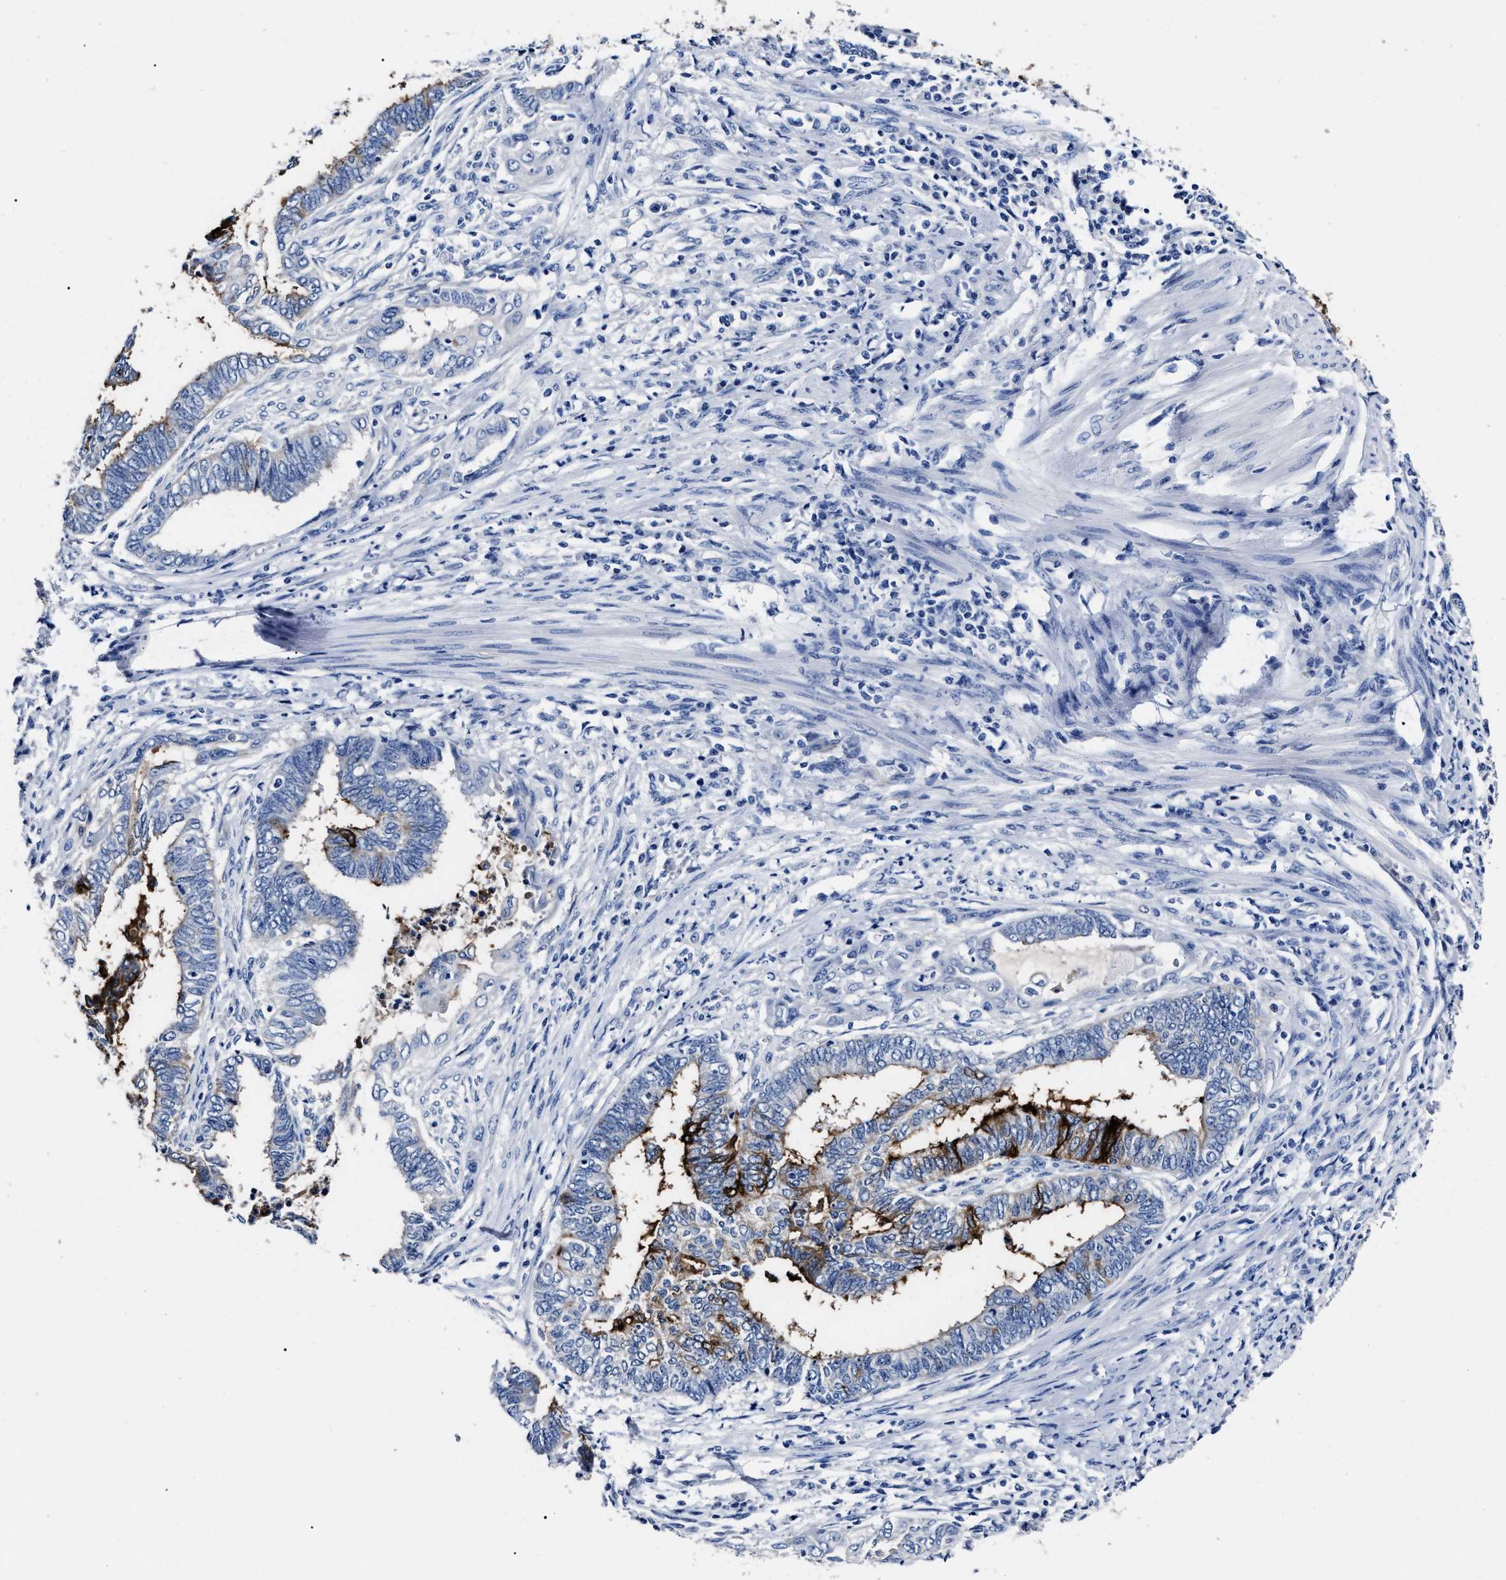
{"staining": {"intensity": "strong", "quantity": "<25%", "location": "cytoplasmic/membranous"}, "tissue": "endometrial cancer", "cell_type": "Tumor cells", "image_type": "cancer", "snomed": [{"axis": "morphology", "description": "Adenocarcinoma, NOS"}, {"axis": "topography", "description": "Uterus"}, {"axis": "topography", "description": "Endometrium"}], "caption": "IHC photomicrograph of neoplastic tissue: endometrial adenocarcinoma stained using immunohistochemistry displays medium levels of strong protein expression localized specifically in the cytoplasmic/membranous of tumor cells, appearing as a cytoplasmic/membranous brown color.", "gene": "ALPG", "patient": {"sex": "female", "age": 70}}